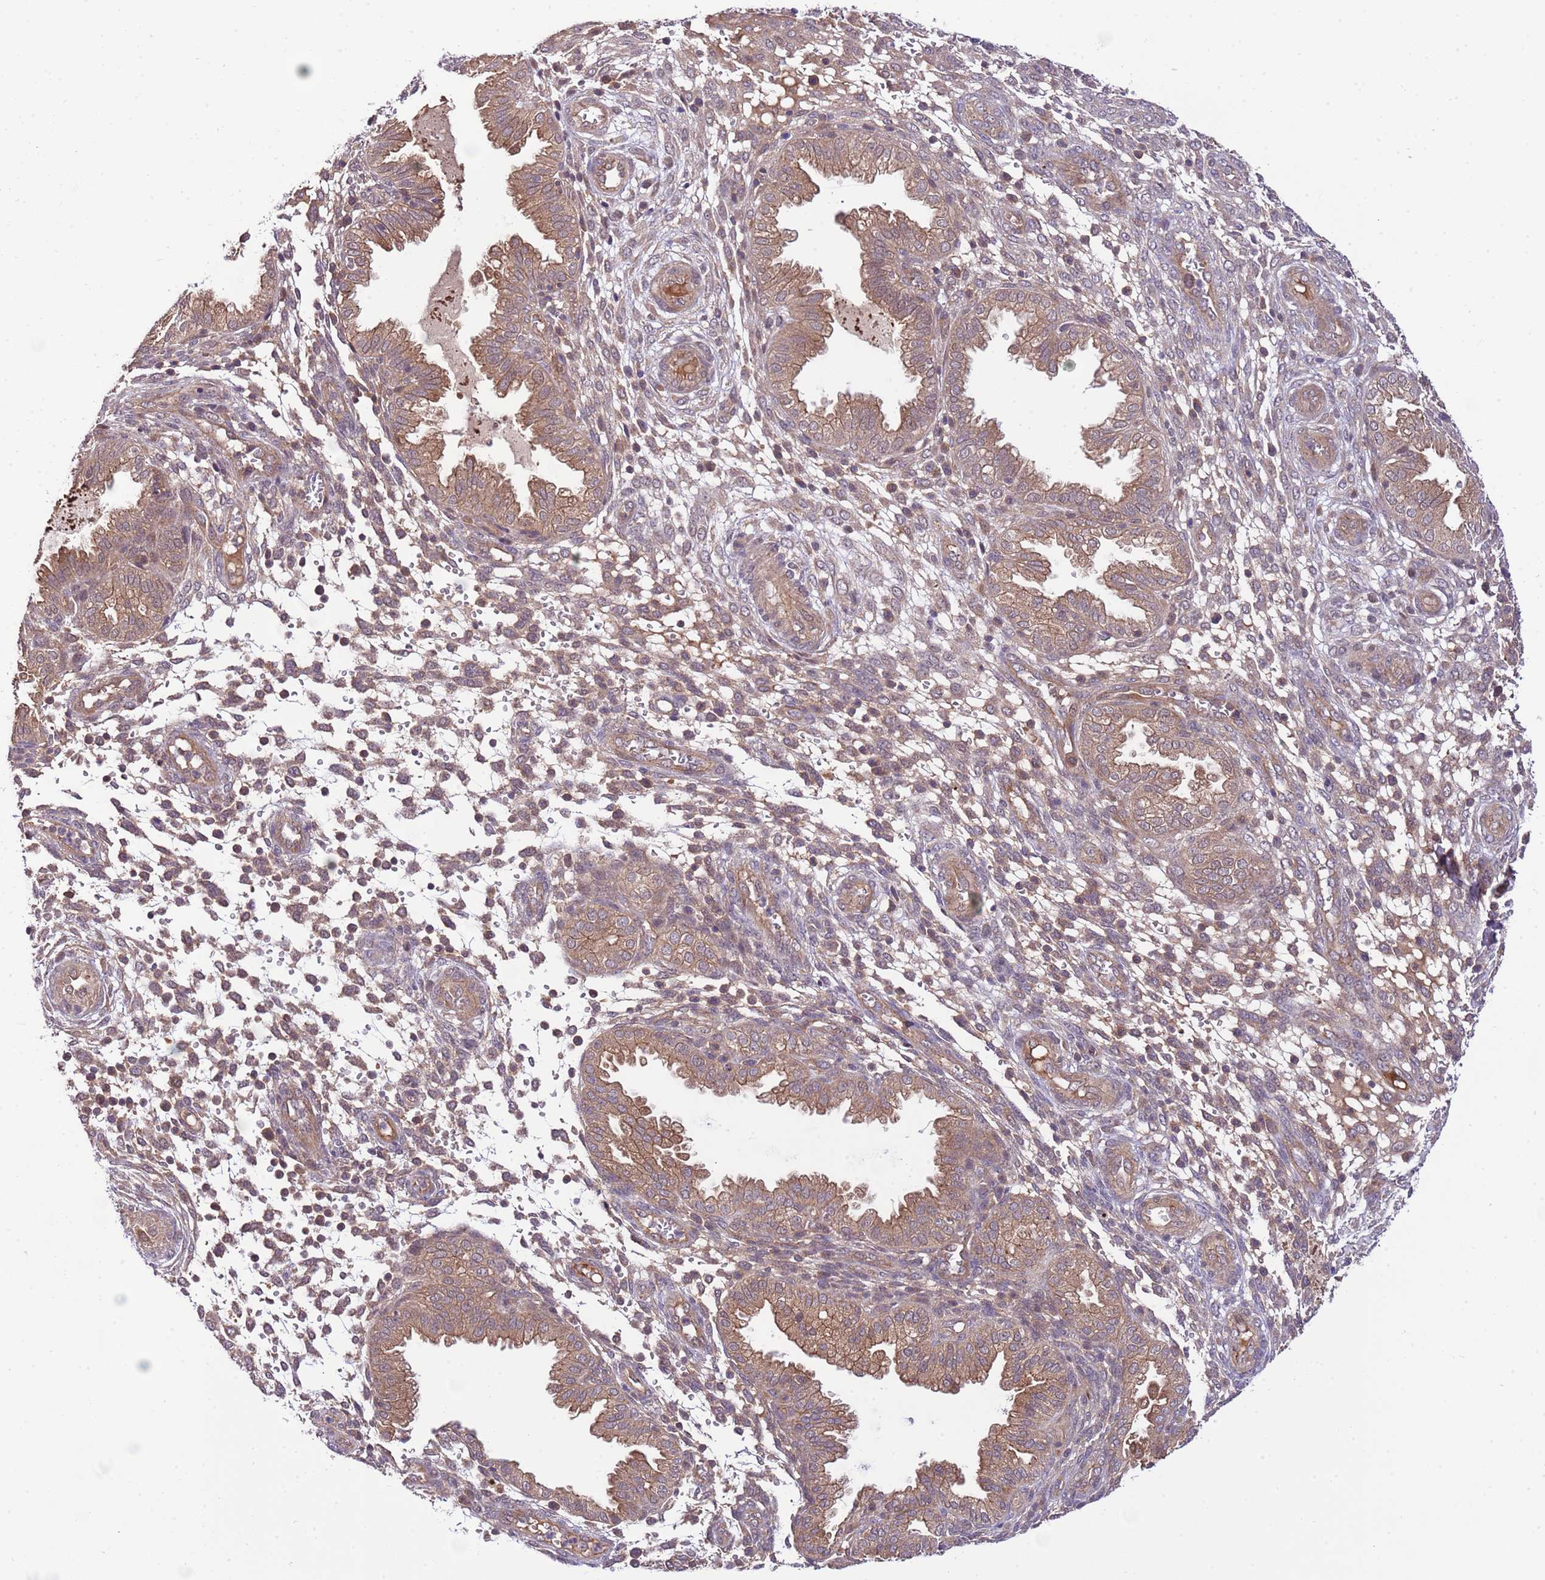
{"staining": {"intensity": "moderate", "quantity": "<25%", "location": "cytoplasmic/membranous"}, "tissue": "endometrium", "cell_type": "Cells in endometrial stroma", "image_type": "normal", "snomed": [{"axis": "morphology", "description": "Normal tissue, NOS"}, {"axis": "topography", "description": "Endometrium"}], "caption": "An immunohistochemistry photomicrograph of unremarkable tissue is shown. Protein staining in brown highlights moderate cytoplasmic/membranous positivity in endometrium within cells in endometrial stroma.", "gene": "DONSON", "patient": {"sex": "female", "age": 33}}